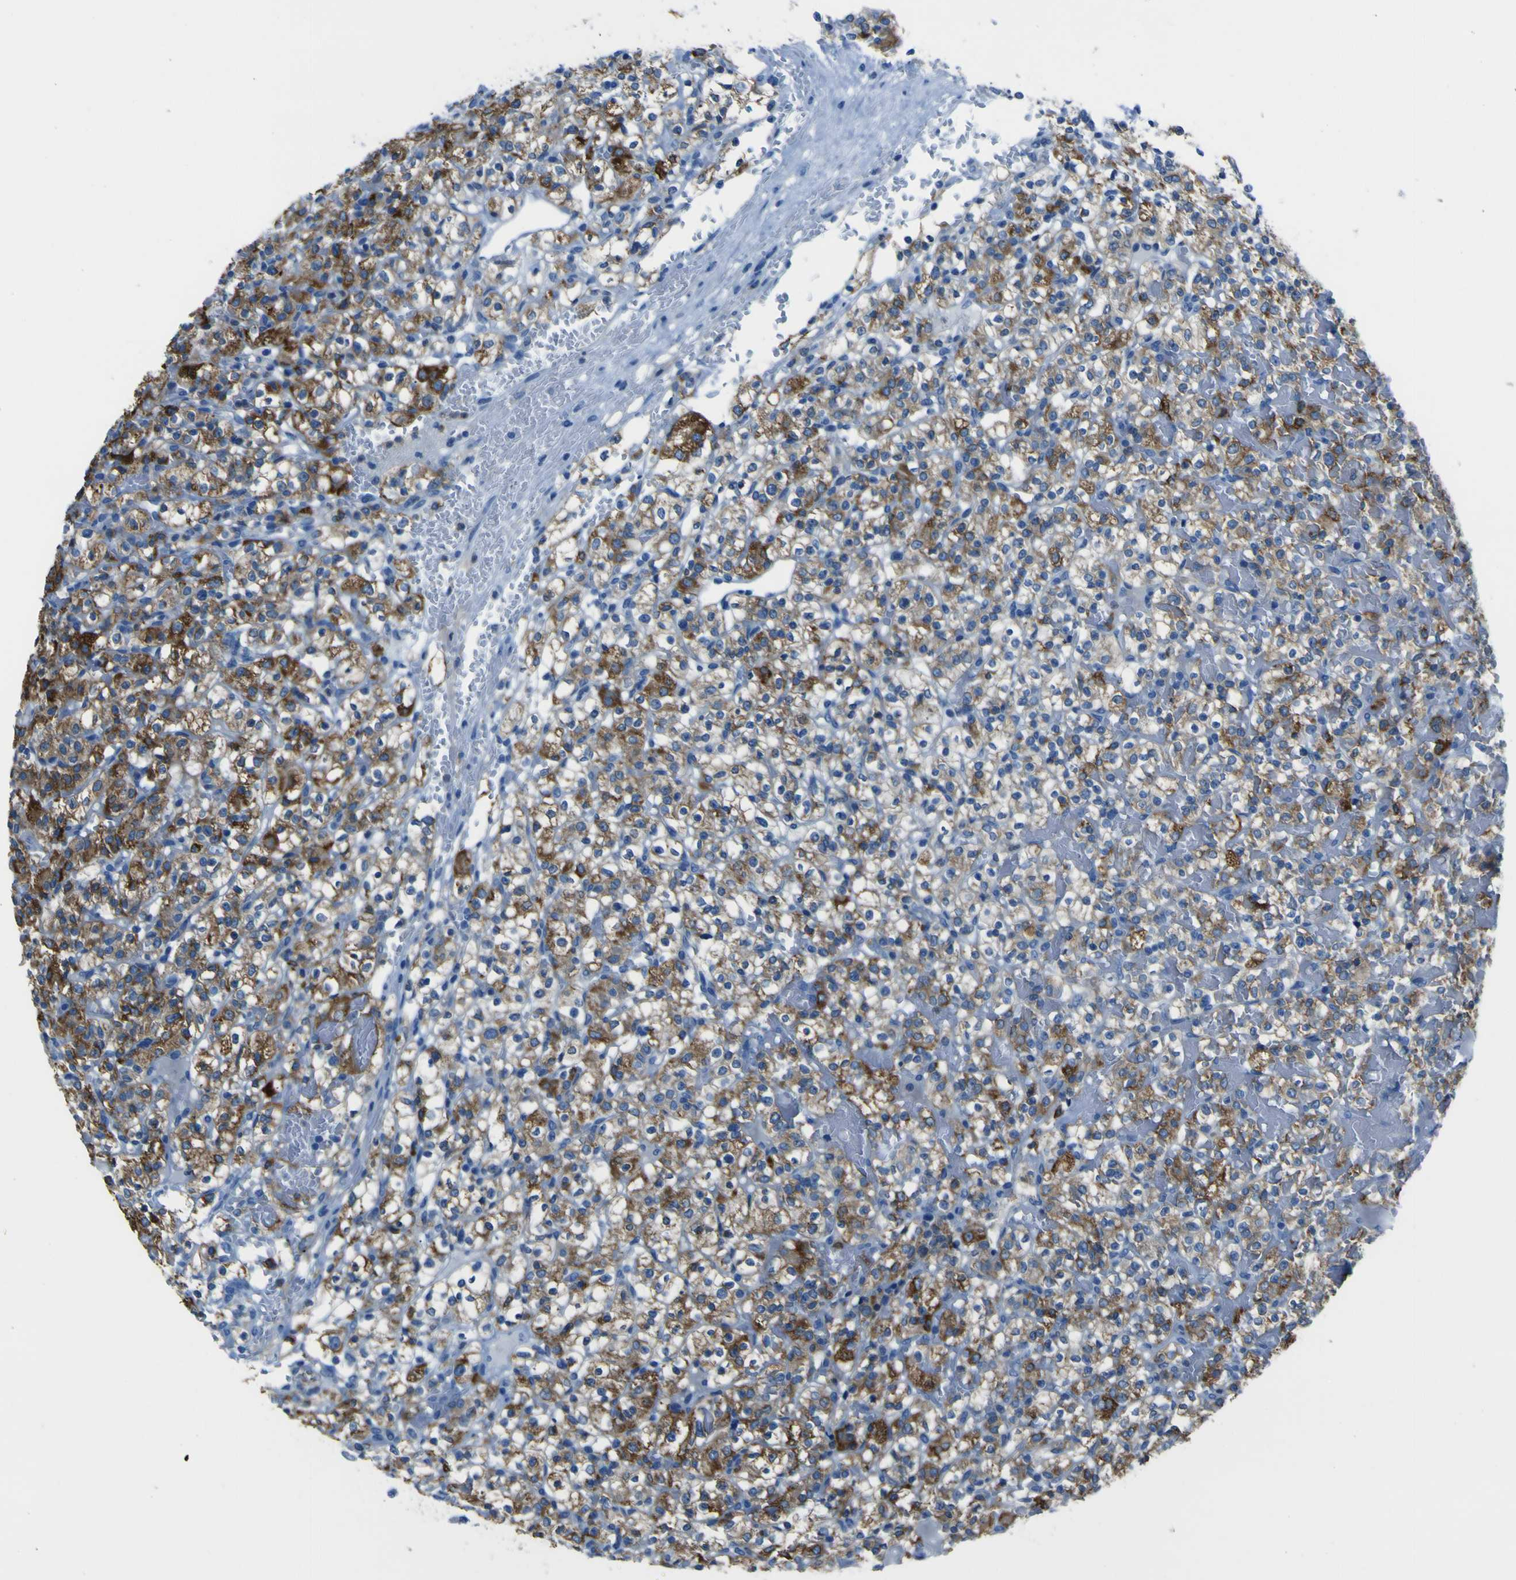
{"staining": {"intensity": "moderate", "quantity": ">75%", "location": "cytoplasmic/membranous"}, "tissue": "renal cancer", "cell_type": "Tumor cells", "image_type": "cancer", "snomed": [{"axis": "morphology", "description": "Normal tissue, NOS"}, {"axis": "morphology", "description": "Adenocarcinoma, NOS"}, {"axis": "topography", "description": "Kidney"}], "caption": "Renal cancer (adenocarcinoma) stained with a brown dye exhibits moderate cytoplasmic/membranous positive expression in approximately >75% of tumor cells.", "gene": "ACSL1", "patient": {"sex": "female", "age": 72}}